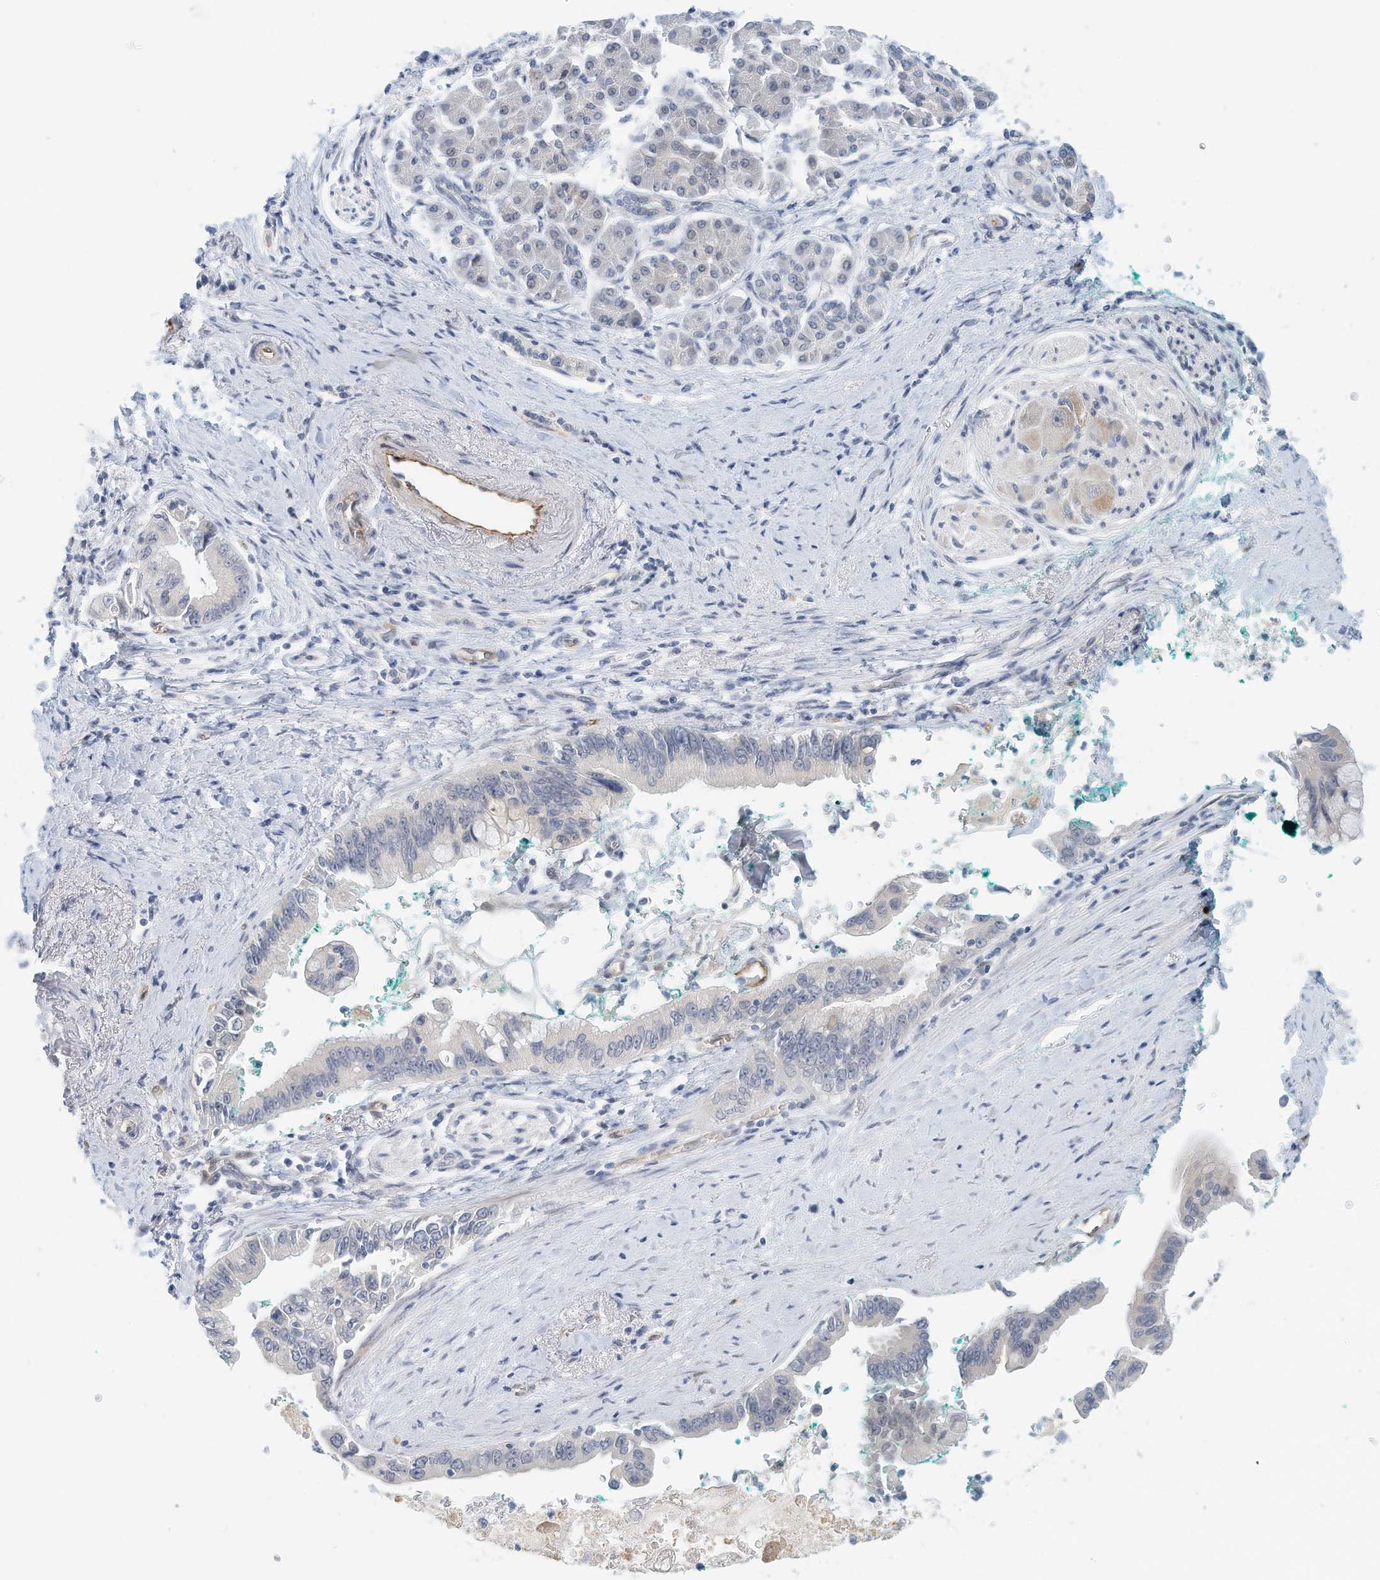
{"staining": {"intensity": "negative", "quantity": "none", "location": "none"}, "tissue": "pancreatic cancer", "cell_type": "Tumor cells", "image_type": "cancer", "snomed": [{"axis": "morphology", "description": "Adenocarcinoma, NOS"}, {"axis": "topography", "description": "Pancreas"}], "caption": "Pancreatic cancer stained for a protein using immunohistochemistry (IHC) exhibits no staining tumor cells.", "gene": "ARHGAP28", "patient": {"sex": "male", "age": 78}}